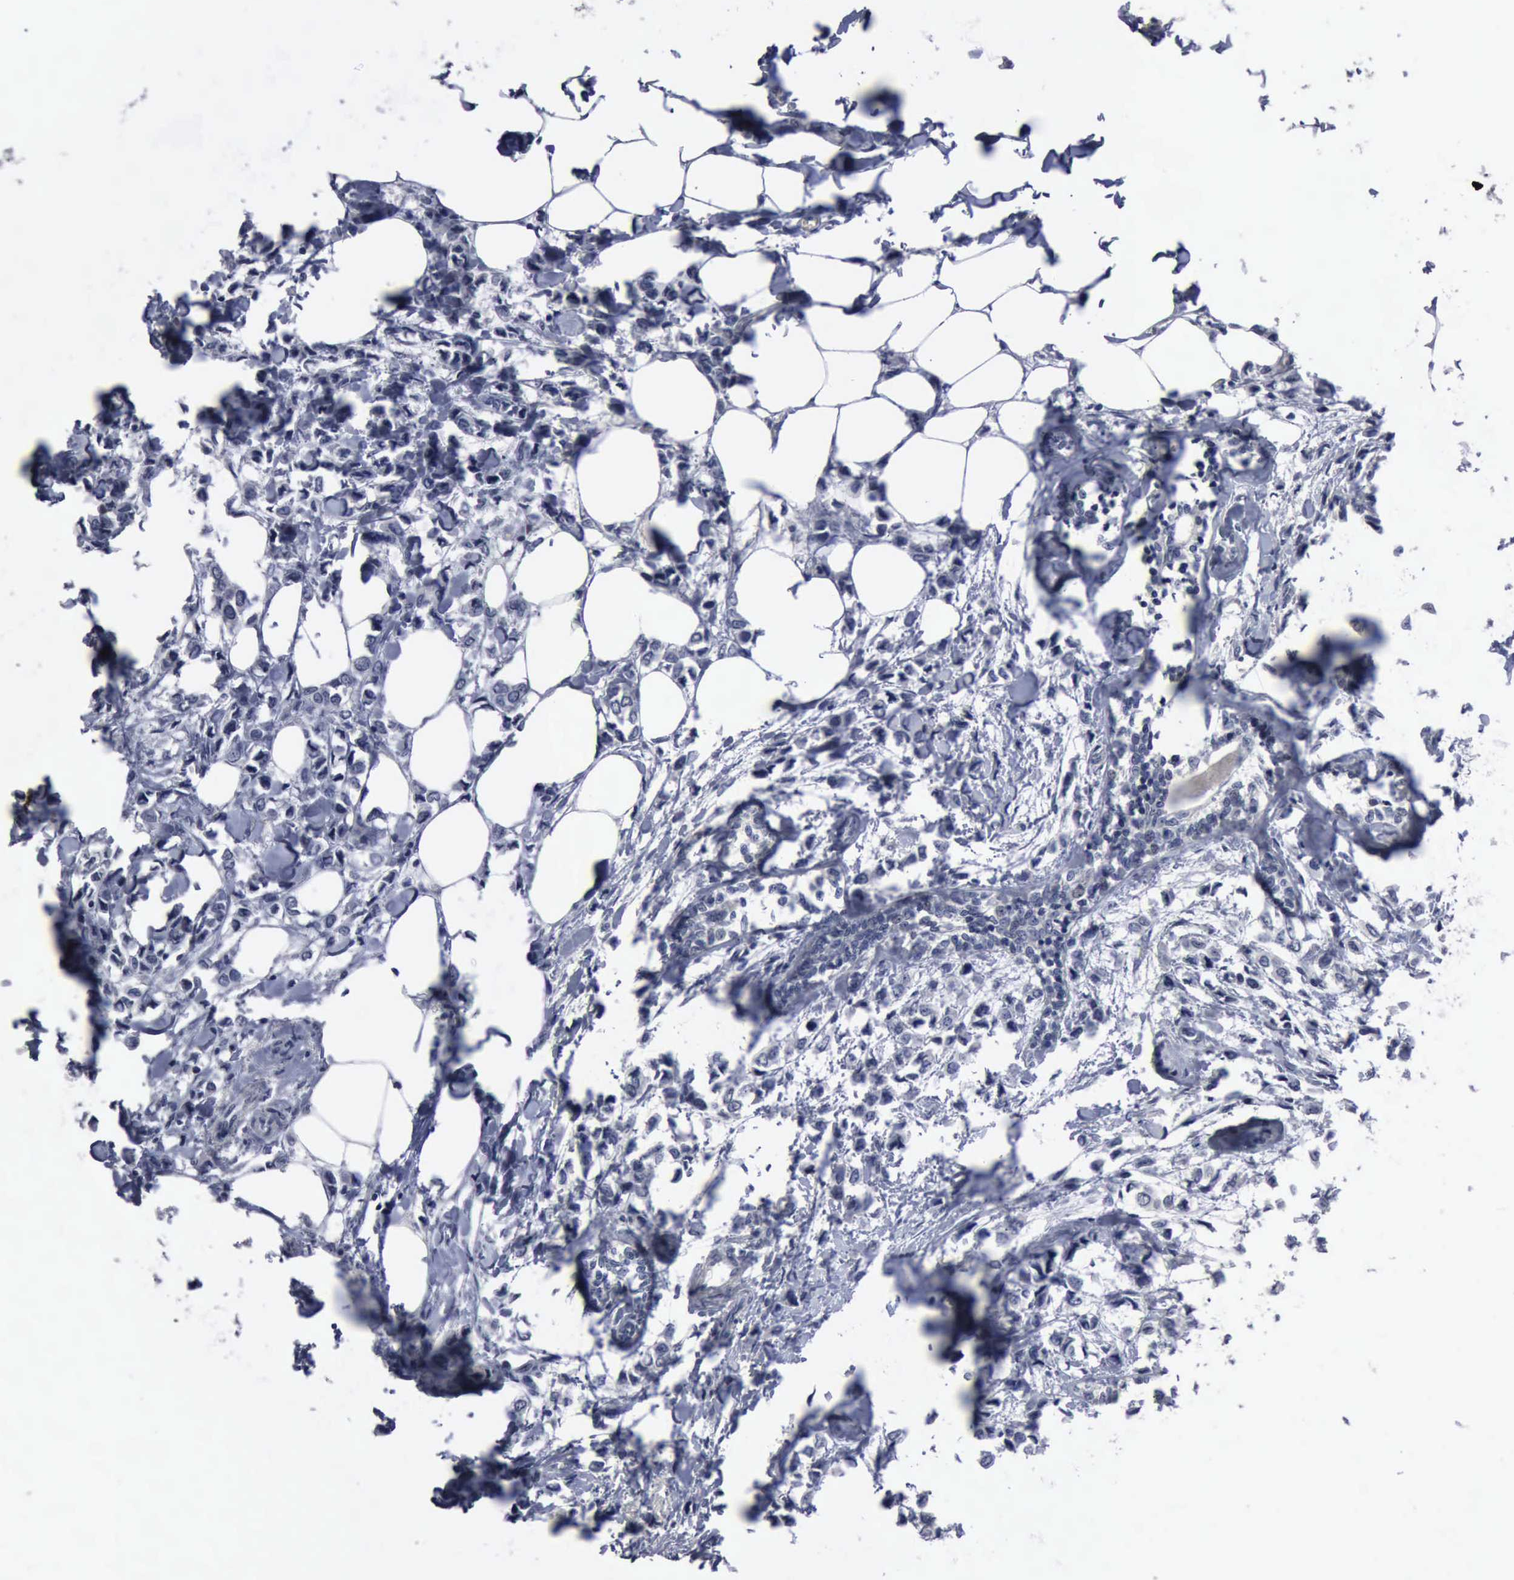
{"staining": {"intensity": "negative", "quantity": "none", "location": "none"}, "tissue": "breast cancer", "cell_type": "Tumor cells", "image_type": "cancer", "snomed": [{"axis": "morphology", "description": "Lobular carcinoma"}, {"axis": "topography", "description": "Breast"}], "caption": "Breast cancer was stained to show a protein in brown. There is no significant staining in tumor cells. (Stains: DAB (3,3'-diaminobenzidine) immunohistochemistry (IHC) with hematoxylin counter stain, Microscopy: brightfield microscopy at high magnification).", "gene": "MYO18B", "patient": {"sex": "female", "age": 51}}